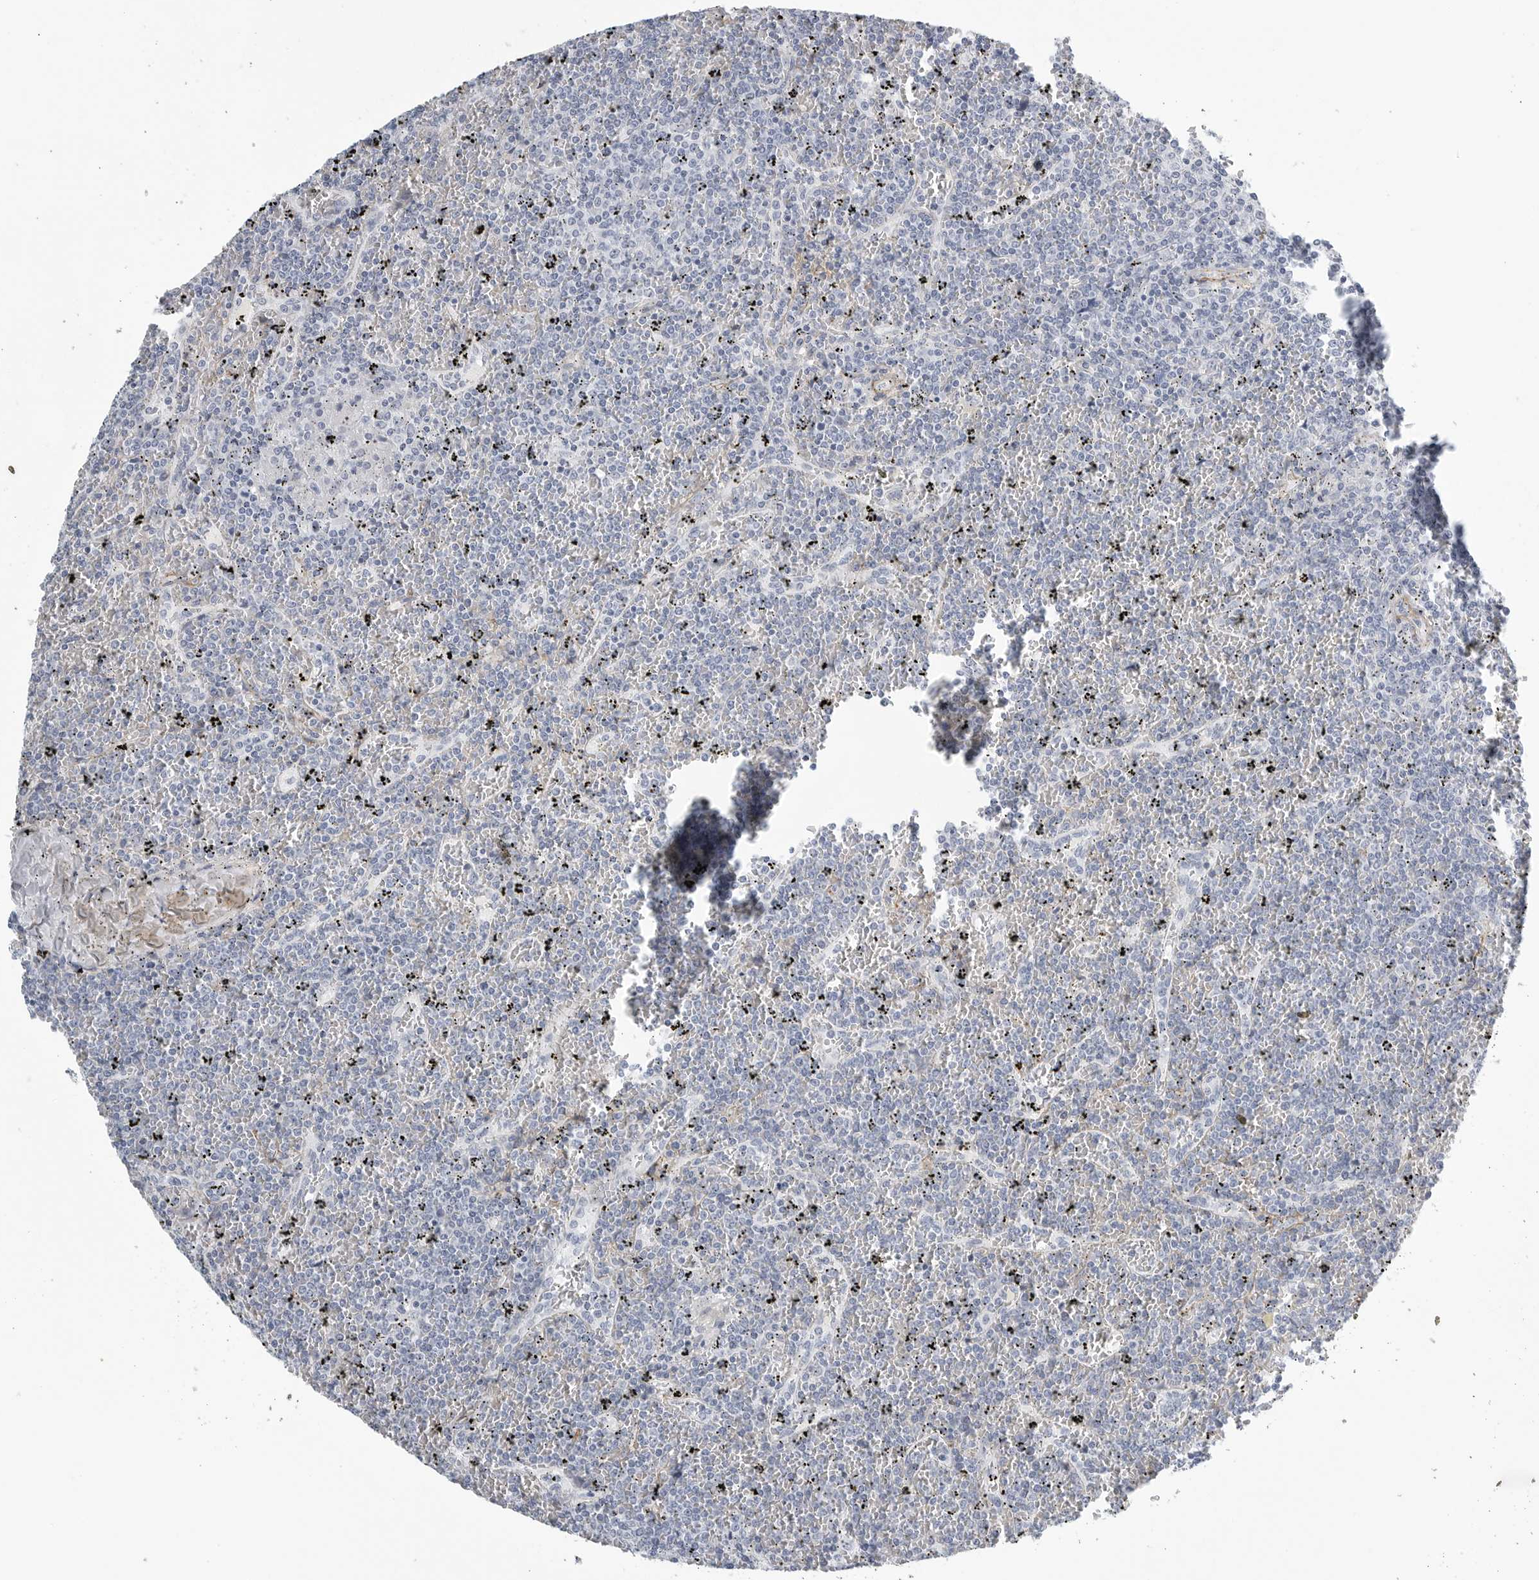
{"staining": {"intensity": "negative", "quantity": "none", "location": "none"}, "tissue": "lymphoma", "cell_type": "Tumor cells", "image_type": "cancer", "snomed": [{"axis": "morphology", "description": "Malignant lymphoma, non-Hodgkin's type, Low grade"}, {"axis": "topography", "description": "Spleen"}], "caption": "There is no significant positivity in tumor cells of malignant lymphoma, non-Hodgkin's type (low-grade). (IHC, brightfield microscopy, high magnification).", "gene": "TNR", "patient": {"sex": "female", "age": 19}}